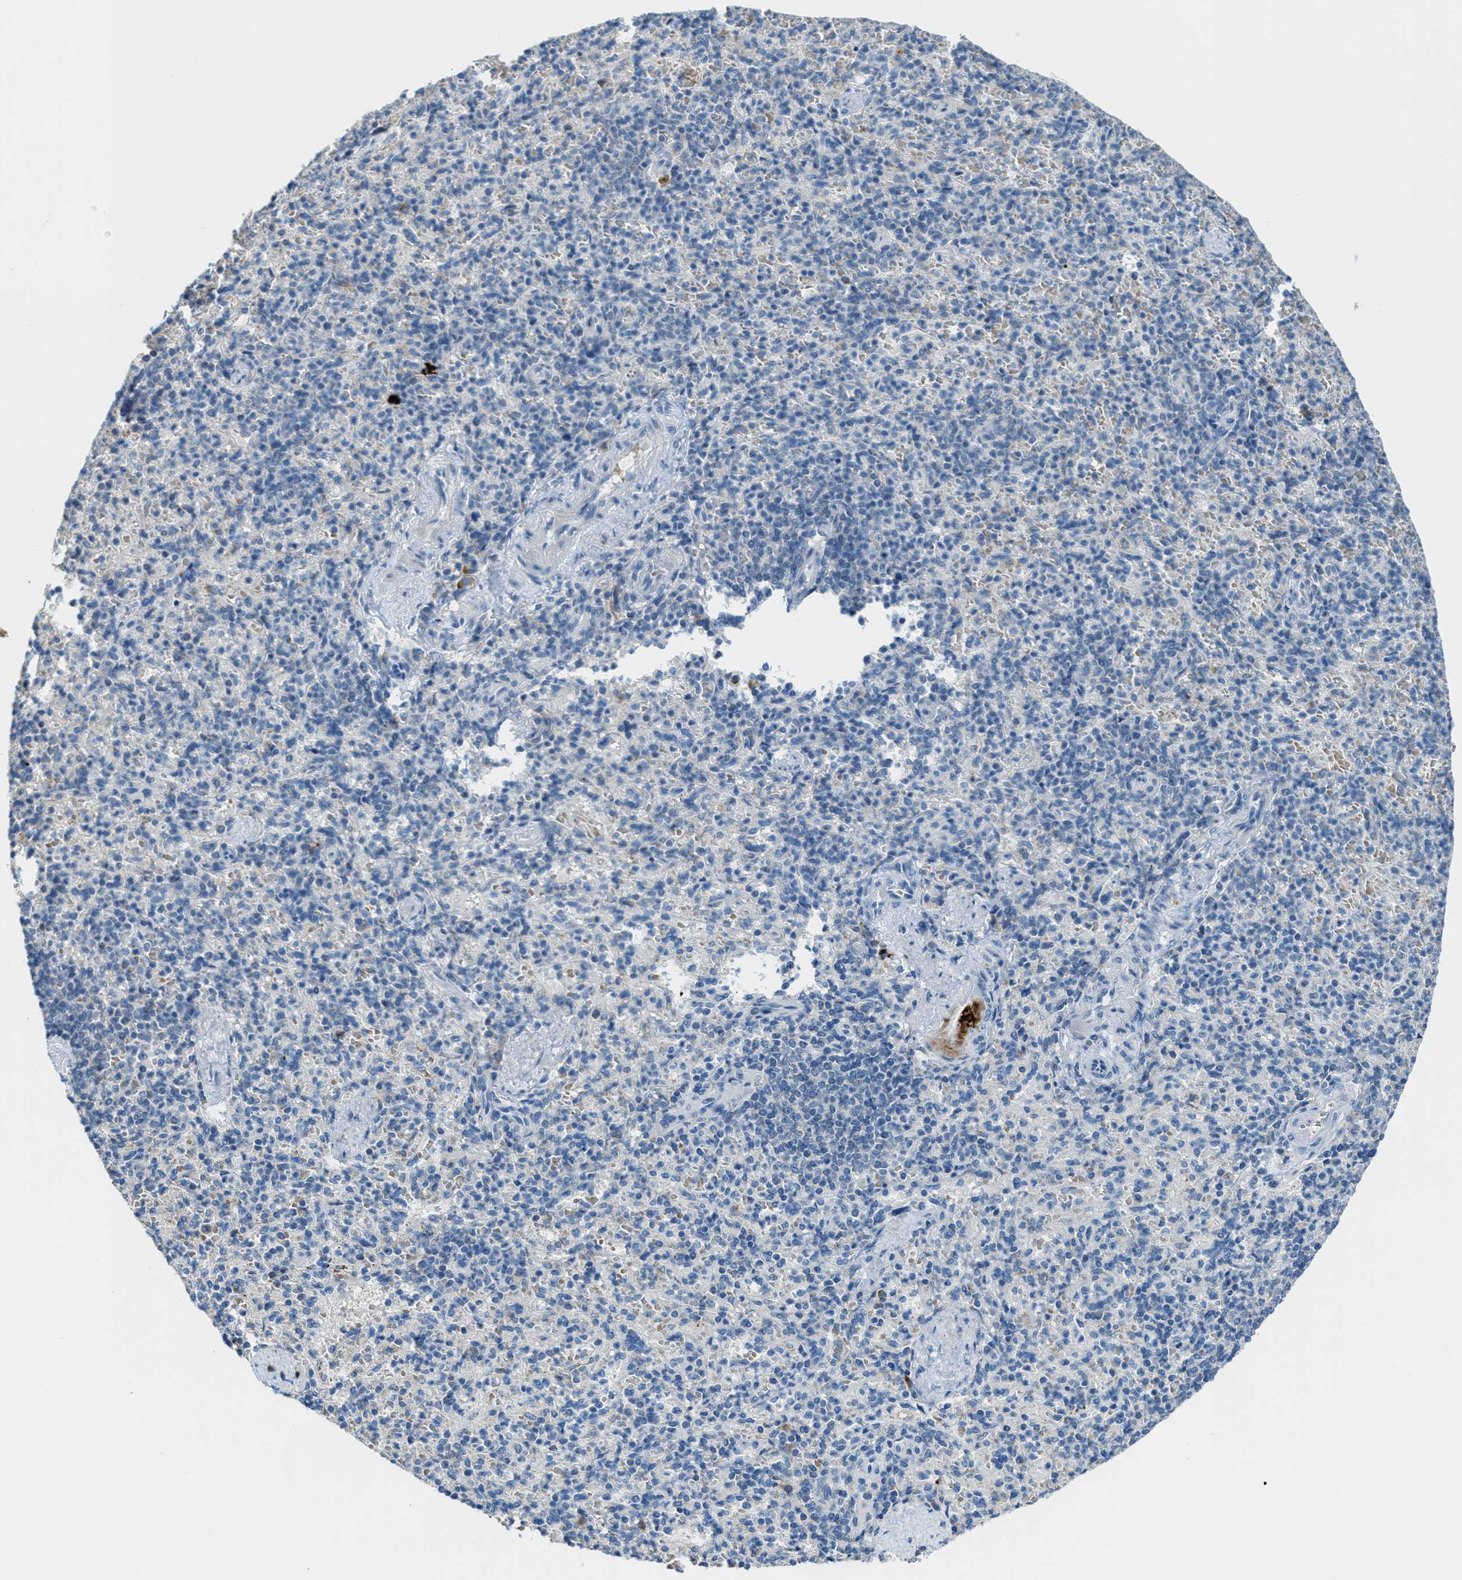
{"staining": {"intensity": "weak", "quantity": "<25%", "location": "cytoplasmic/membranous"}, "tissue": "spleen", "cell_type": "Cells in red pulp", "image_type": "normal", "snomed": [{"axis": "morphology", "description": "Normal tissue, NOS"}, {"axis": "topography", "description": "Spleen"}], "caption": "Cells in red pulp are negative for brown protein staining in benign spleen. (DAB immunohistochemistry, high magnification).", "gene": "CDON", "patient": {"sex": "female", "age": 74}}